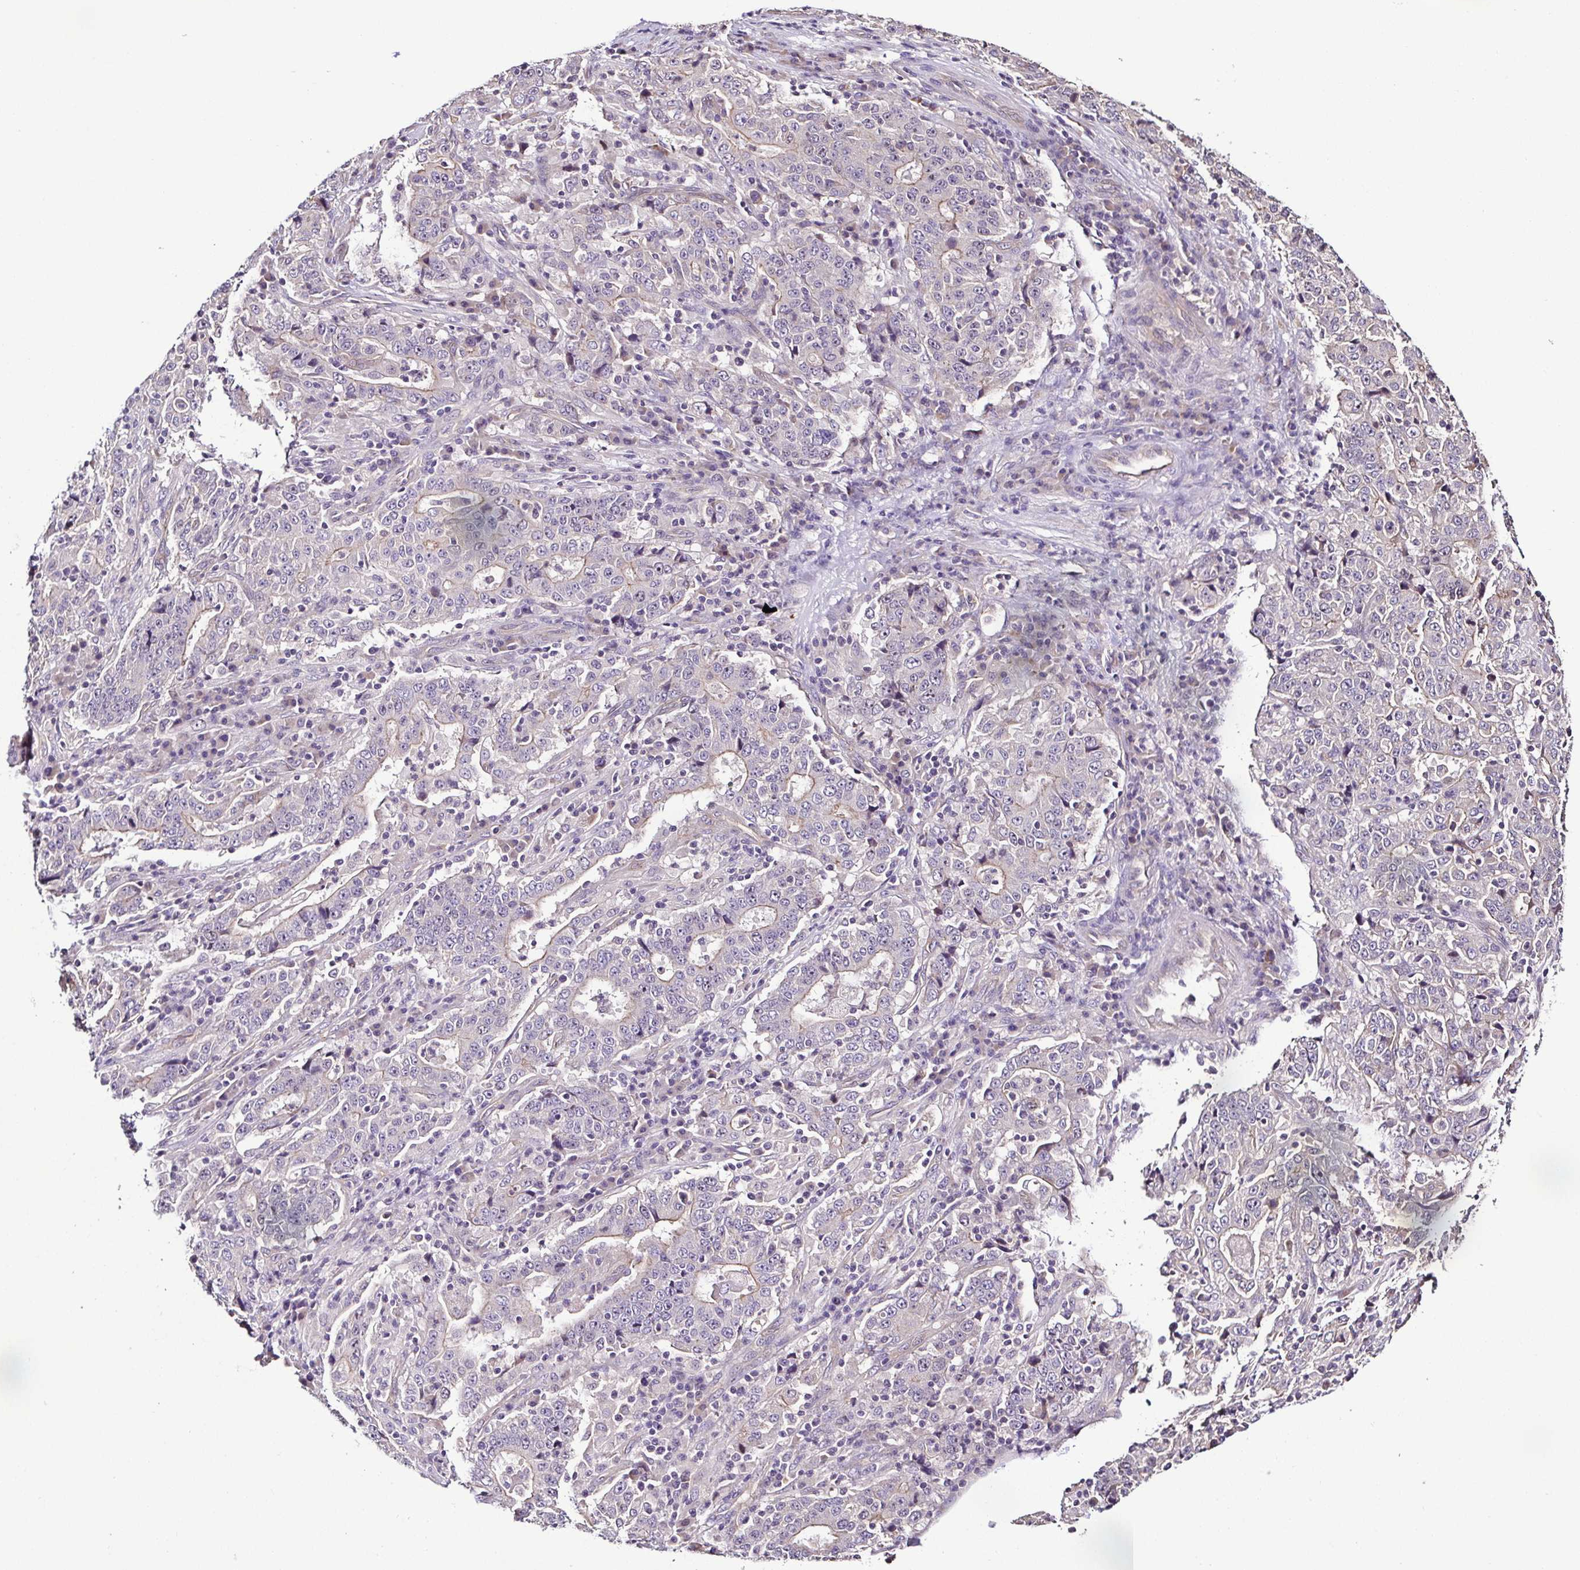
{"staining": {"intensity": "negative", "quantity": "none", "location": "none"}, "tissue": "stomach cancer", "cell_type": "Tumor cells", "image_type": "cancer", "snomed": [{"axis": "morphology", "description": "Normal tissue, NOS"}, {"axis": "morphology", "description": "Adenocarcinoma, NOS"}, {"axis": "topography", "description": "Stomach, upper"}, {"axis": "topography", "description": "Stomach"}], "caption": "Human adenocarcinoma (stomach) stained for a protein using immunohistochemistry (IHC) exhibits no positivity in tumor cells.", "gene": "LMOD2", "patient": {"sex": "male", "age": 59}}